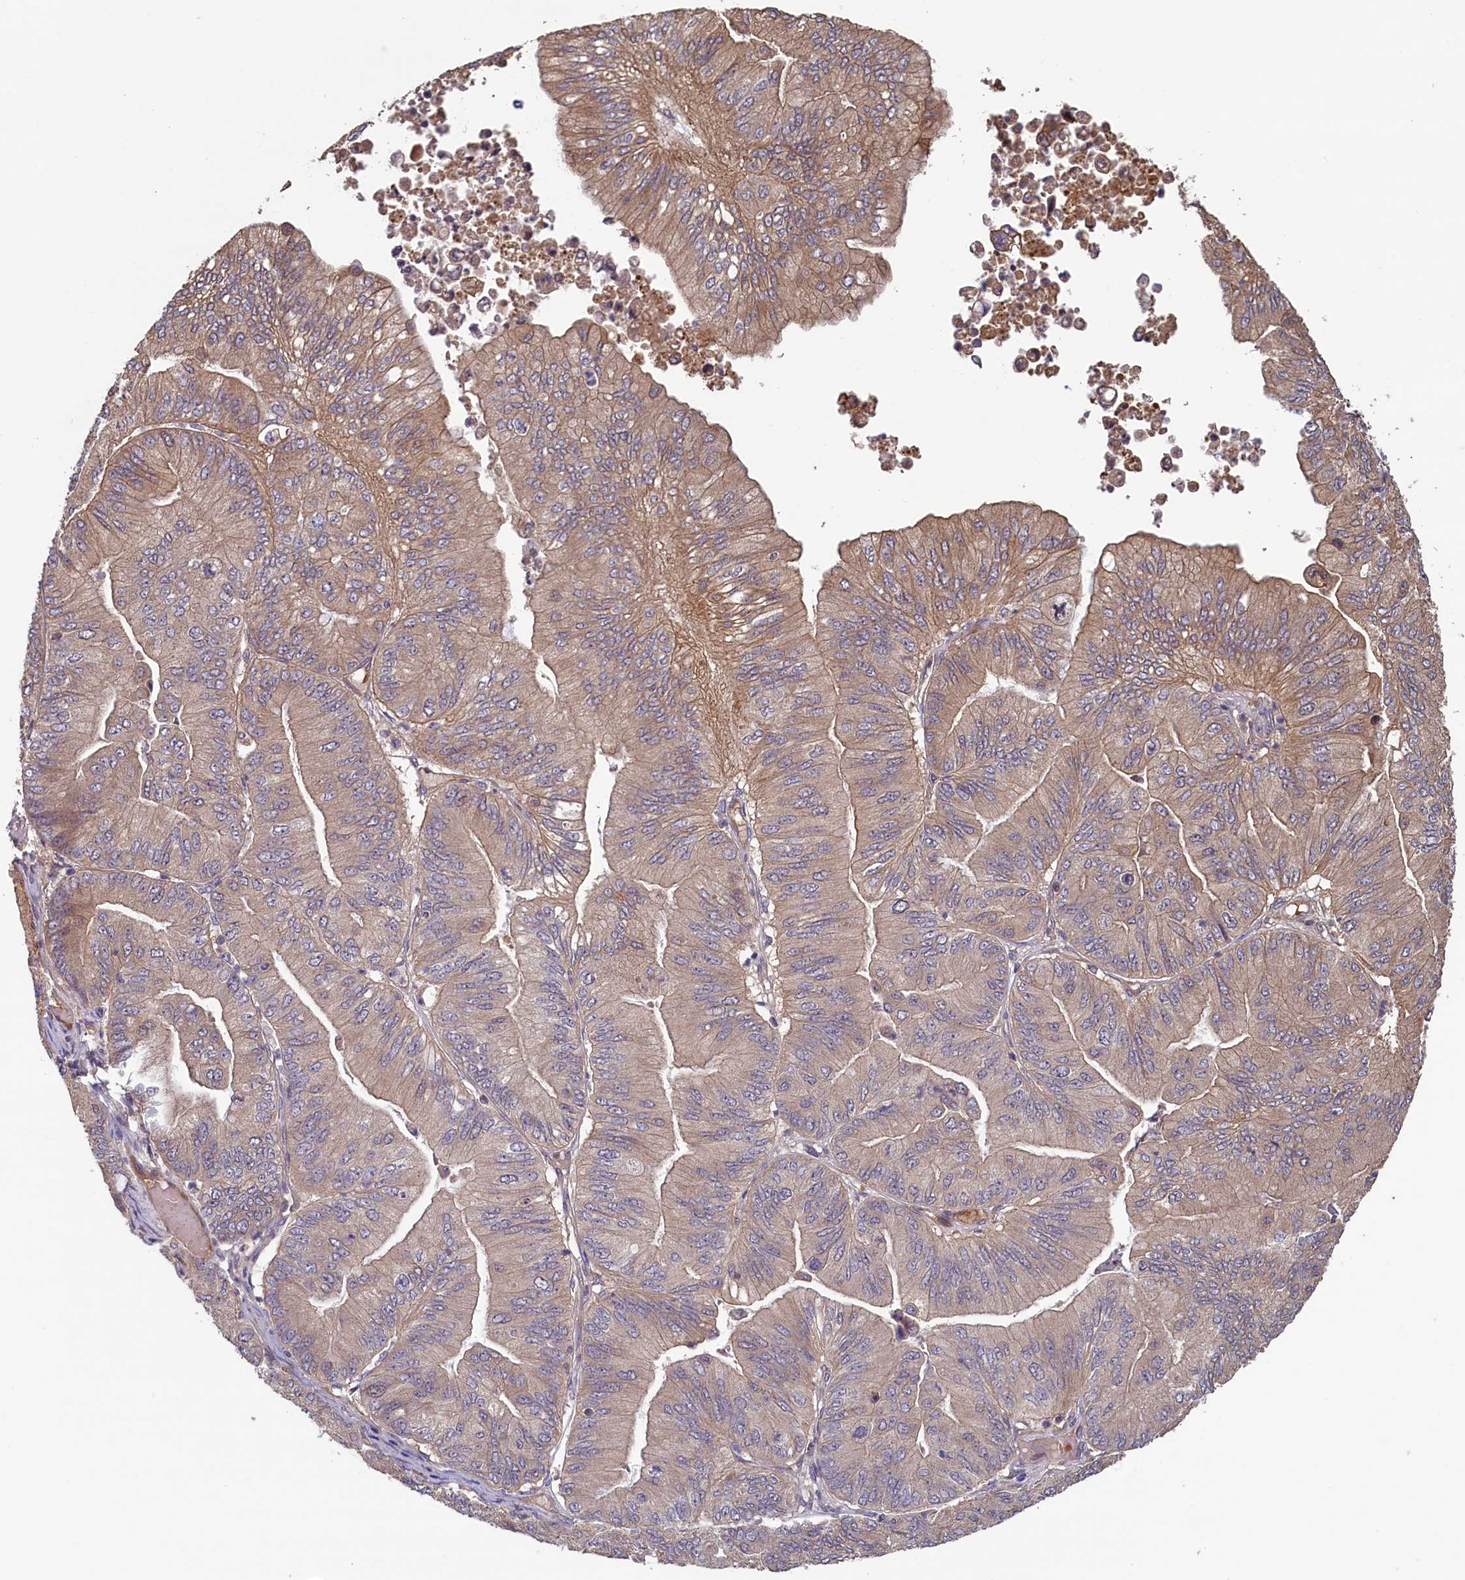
{"staining": {"intensity": "moderate", "quantity": ">75%", "location": "cytoplasmic/membranous"}, "tissue": "ovarian cancer", "cell_type": "Tumor cells", "image_type": "cancer", "snomed": [{"axis": "morphology", "description": "Cystadenocarcinoma, mucinous, NOS"}, {"axis": "topography", "description": "Ovary"}], "caption": "The histopathology image reveals staining of ovarian cancer, revealing moderate cytoplasmic/membranous protein positivity (brown color) within tumor cells.", "gene": "CIAO2B", "patient": {"sex": "female", "age": 61}}